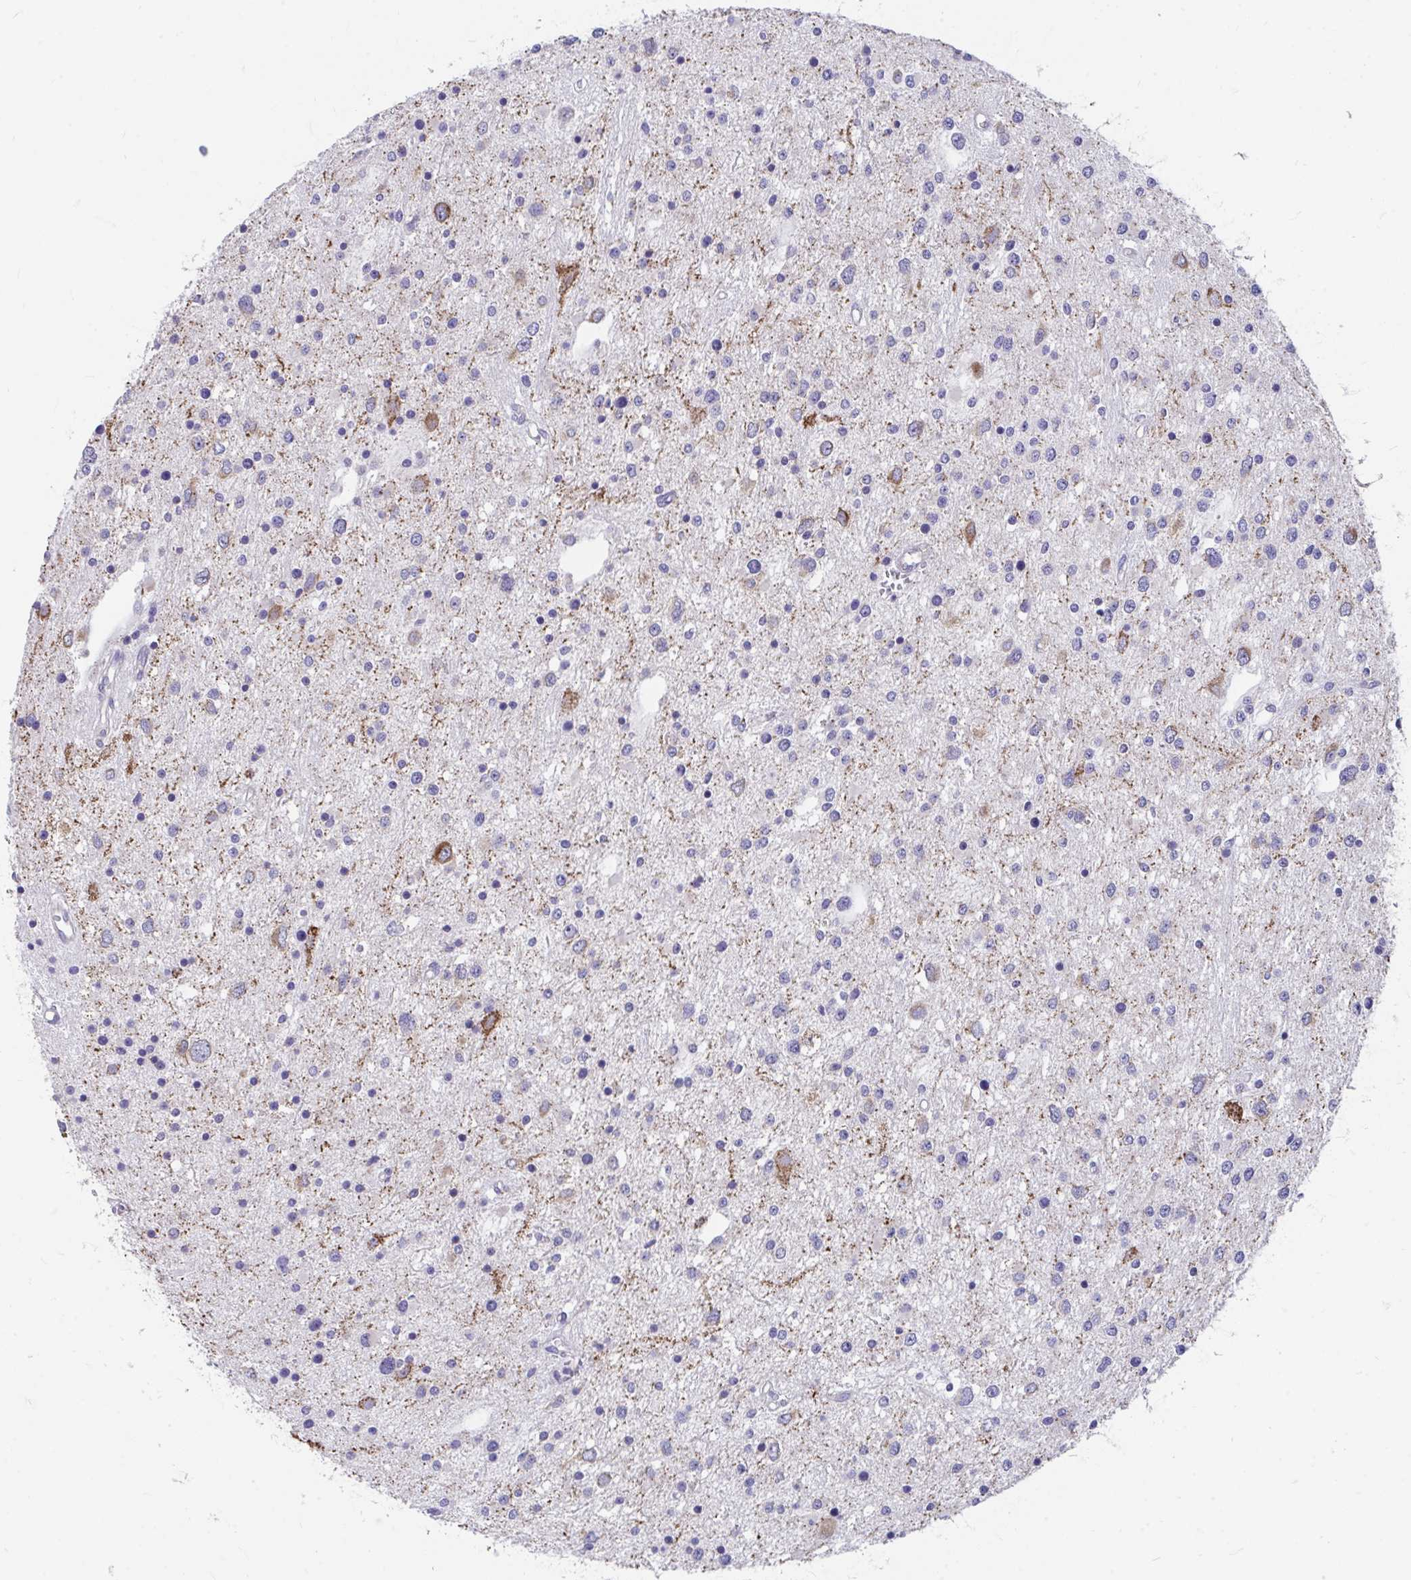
{"staining": {"intensity": "moderate", "quantity": "<25%", "location": "cytoplasmic/membranous"}, "tissue": "glioma", "cell_type": "Tumor cells", "image_type": "cancer", "snomed": [{"axis": "morphology", "description": "Glioma, malignant, High grade"}, {"axis": "topography", "description": "Brain"}], "caption": "There is low levels of moderate cytoplasmic/membranous positivity in tumor cells of malignant glioma (high-grade), as demonstrated by immunohistochemical staining (brown color).", "gene": "FHIP1B", "patient": {"sex": "male", "age": 54}}